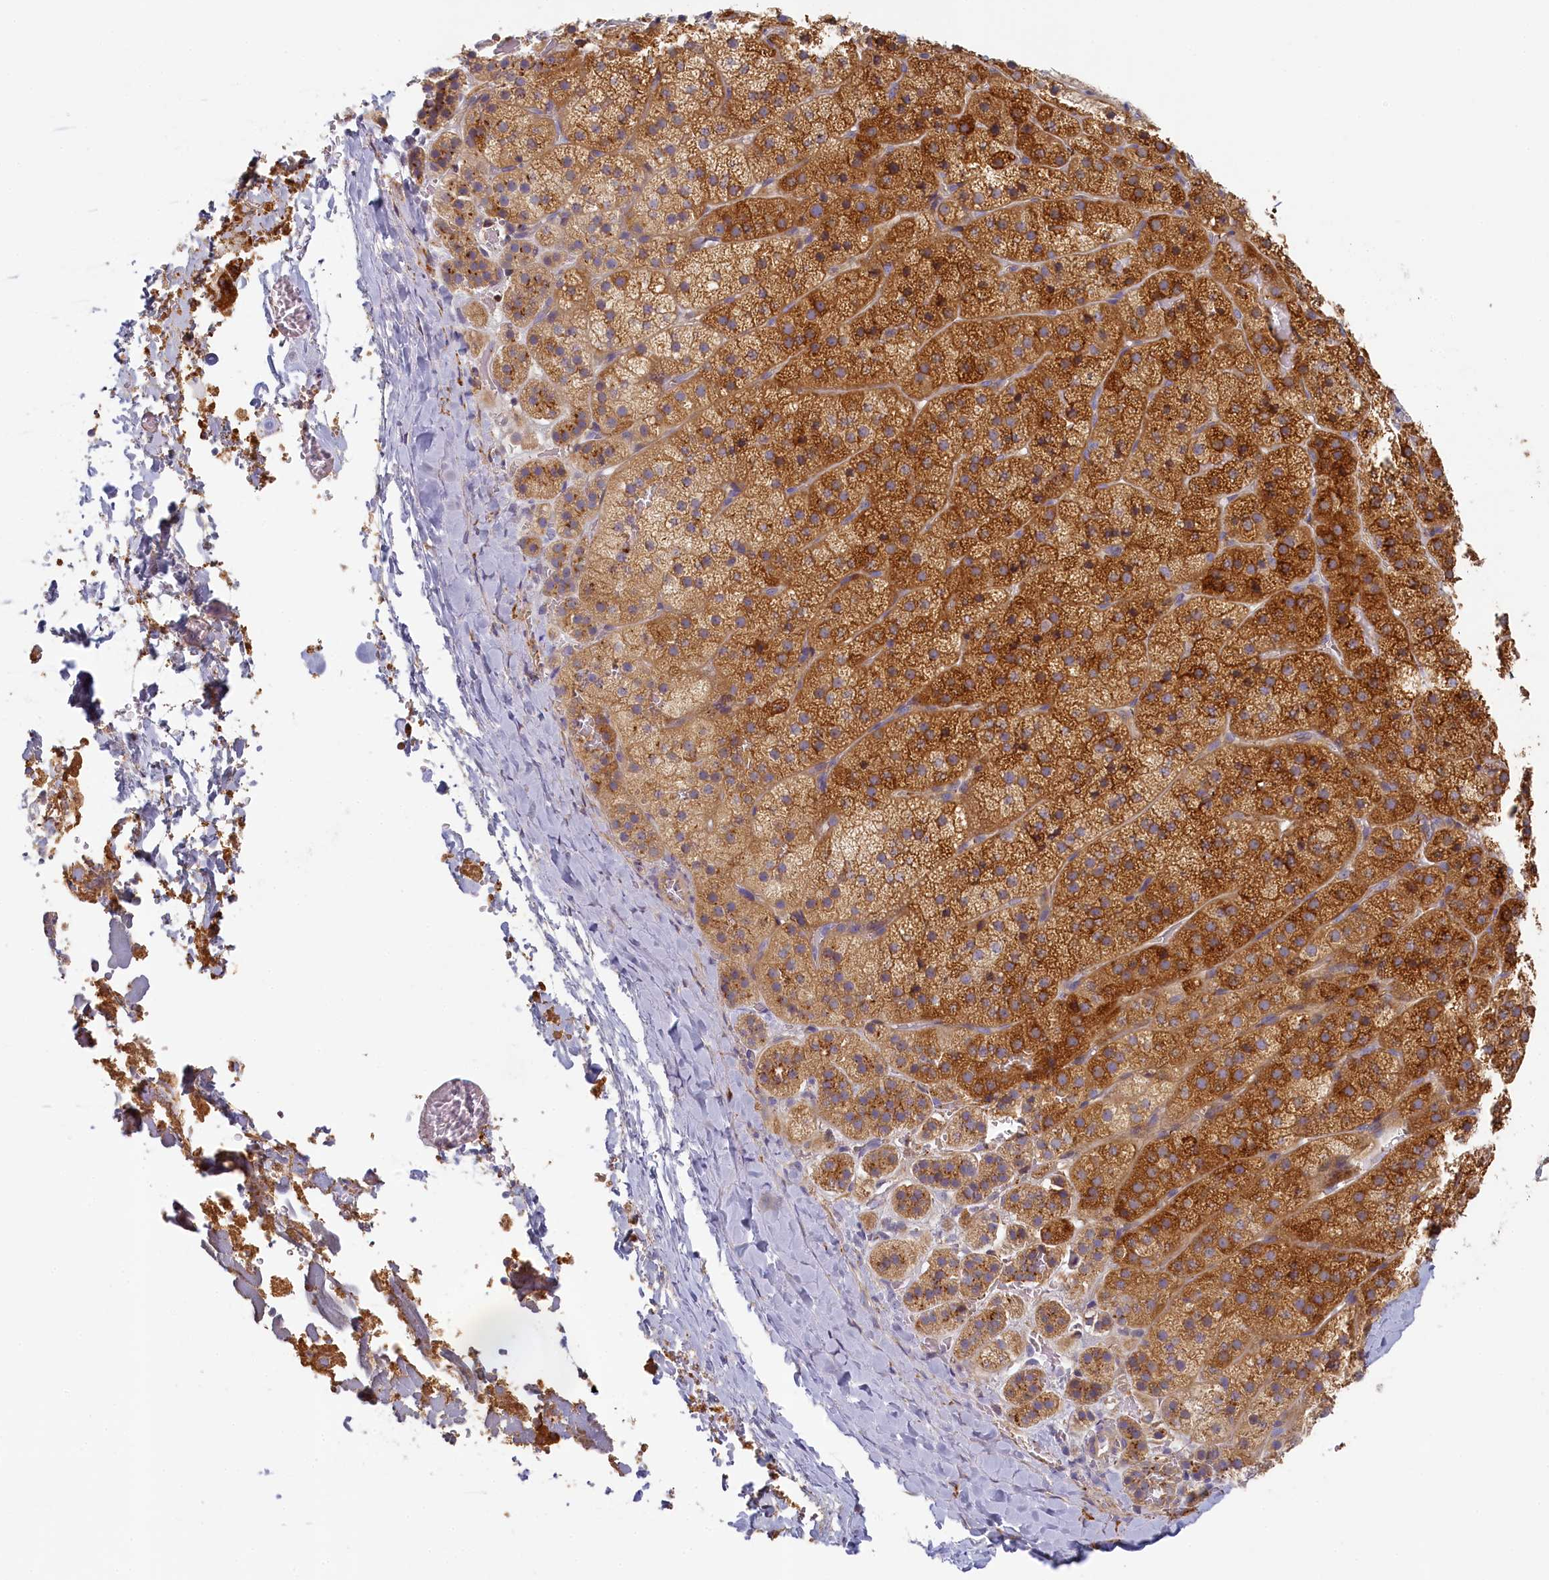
{"staining": {"intensity": "strong", "quantity": "25%-75%", "location": "cytoplasmic/membranous"}, "tissue": "adrenal gland", "cell_type": "Glandular cells", "image_type": "normal", "snomed": [{"axis": "morphology", "description": "Normal tissue, NOS"}, {"axis": "topography", "description": "Adrenal gland"}], "caption": "Glandular cells show high levels of strong cytoplasmic/membranous positivity in approximately 25%-75% of cells in benign human adrenal gland. (DAB (3,3'-diaminobenzidine) IHC with brightfield microscopy, high magnification).", "gene": "STX16", "patient": {"sex": "female", "age": 44}}